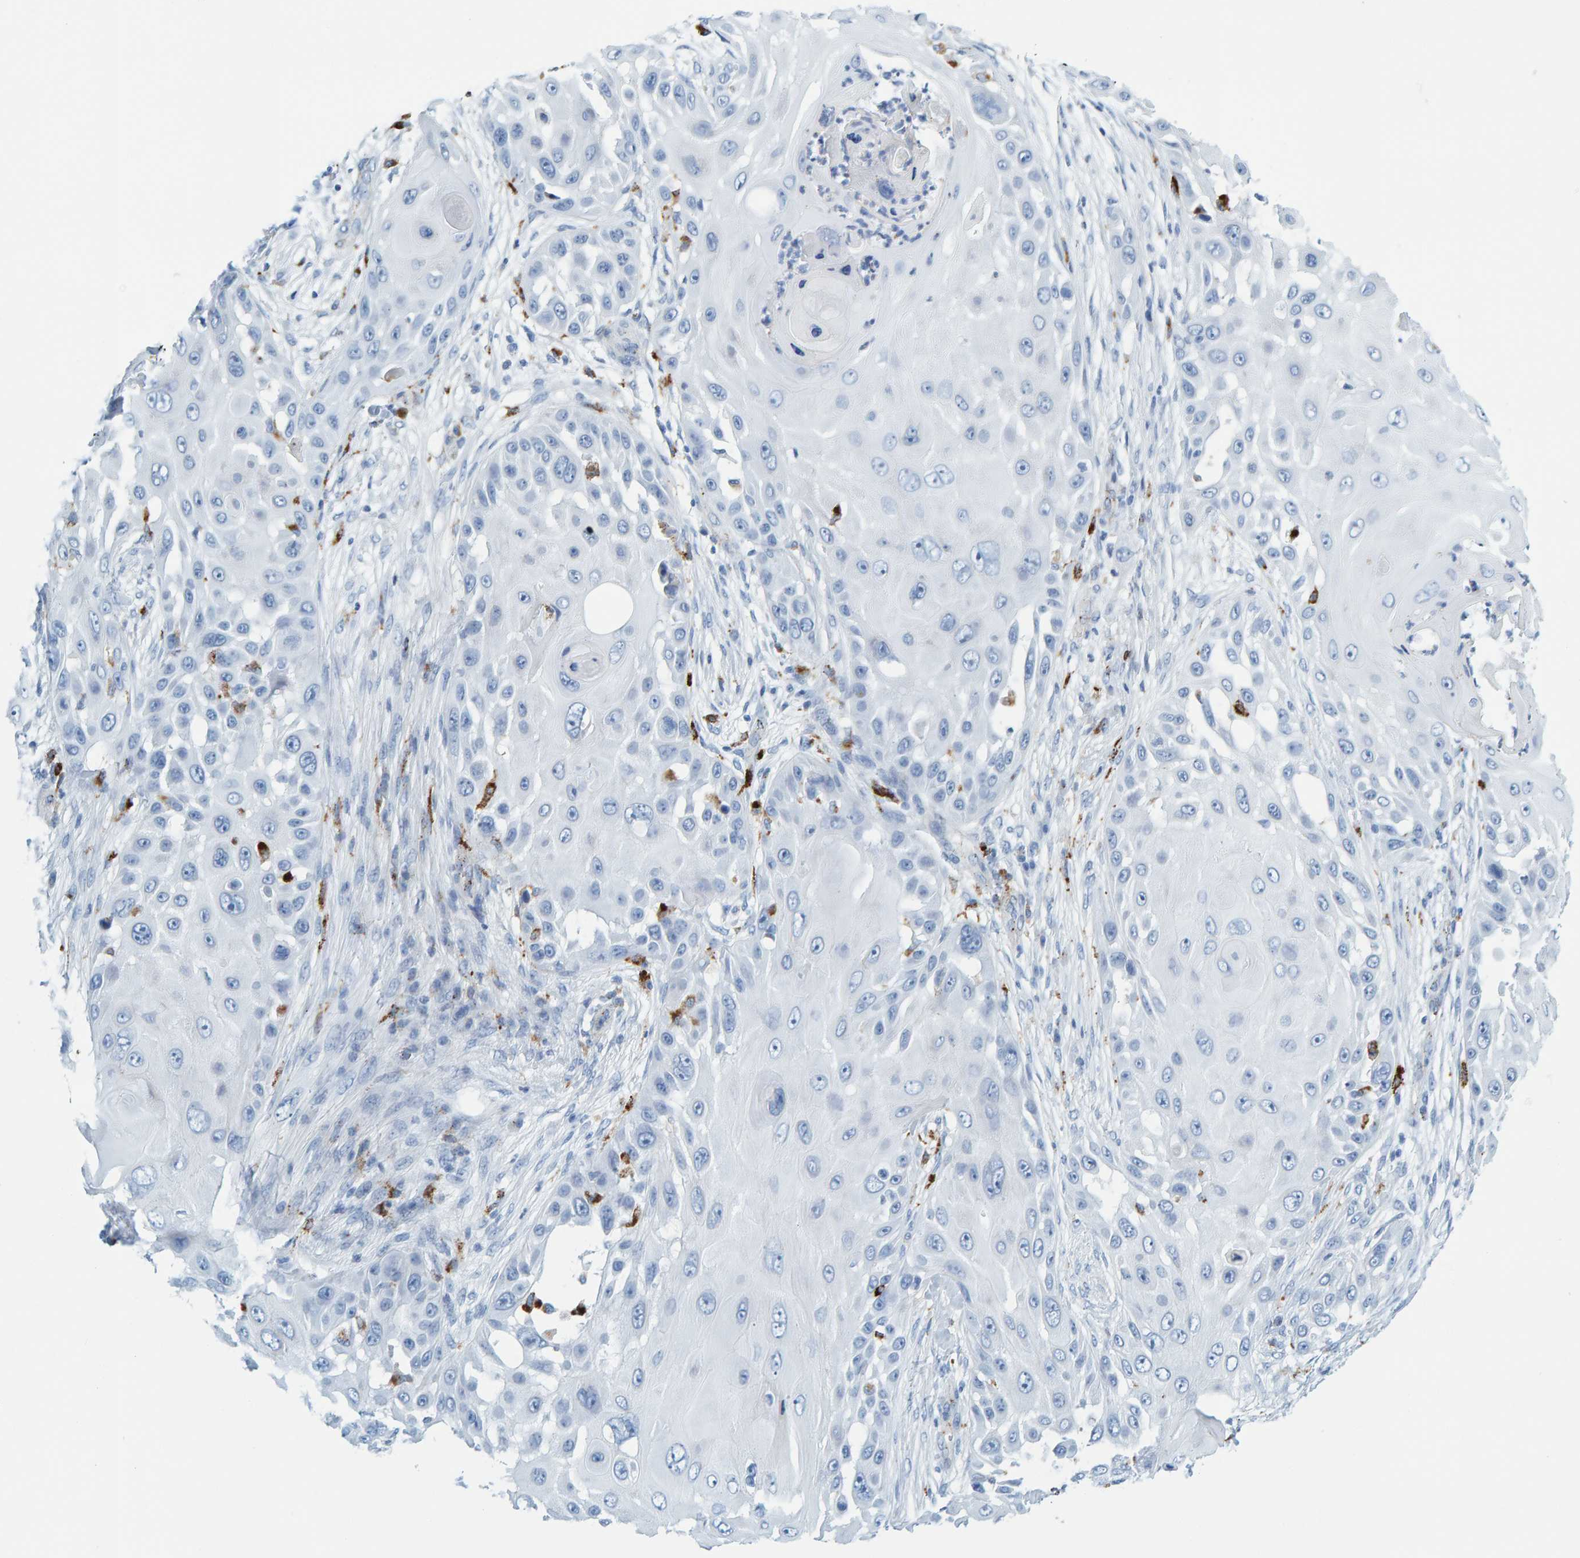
{"staining": {"intensity": "negative", "quantity": "none", "location": "none"}, "tissue": "skin cancer", "cell_type": "Tumor cells", "image_type": "cancer", "snomed": [{"axis": "morphology", "description": "Squamous cell carcinoma, NOS"}, {"axis": "topography", "description": "Skin"}], "caption": "A high-resolution photomicrograph shows IHC staining of skin squamous cell carcinoma, which displays no significant positivity in tumor cells. Nuclei are stained in blue.", "gene": "BIN3", "patient": {"sex": "female", "age": 44}}